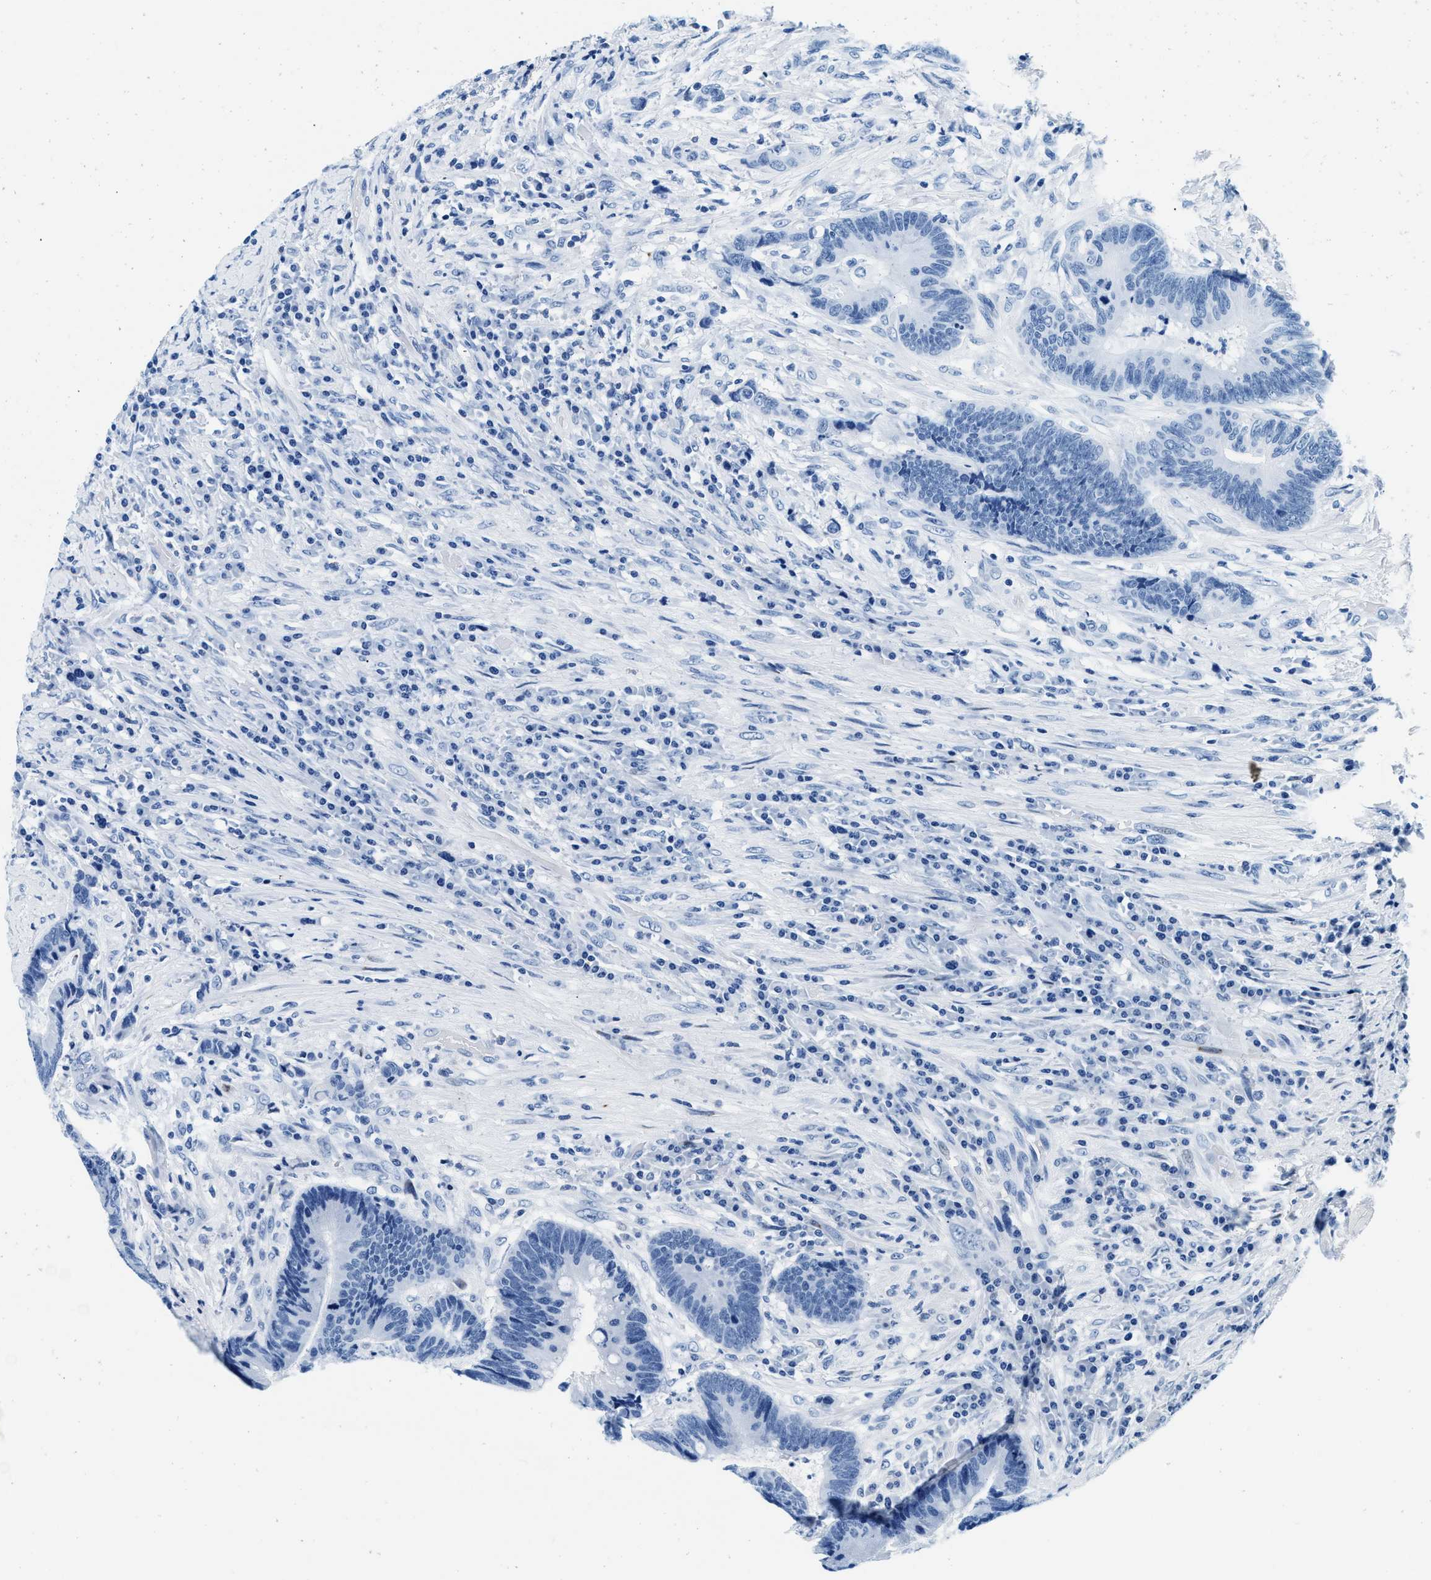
{"staining": {"intensity": "negative", "quantity": "none", "location": "none"}, "tissue": "colorectal cancer", "cell_type": "Tumor cells", "image_type": "cancer", "snomed": [{"axis": "morphology", "description": "Adenocarcinoma, NOS"}, {"axis": "topography", "description": "Rectum"}, {"axis": "topography", "description": "Anal"}], "caption": "Tumor cells show no significant protein expression in colorectal cancer.", "gene": "SLFN11", "patient": {"sex": "female", "age": 89}}